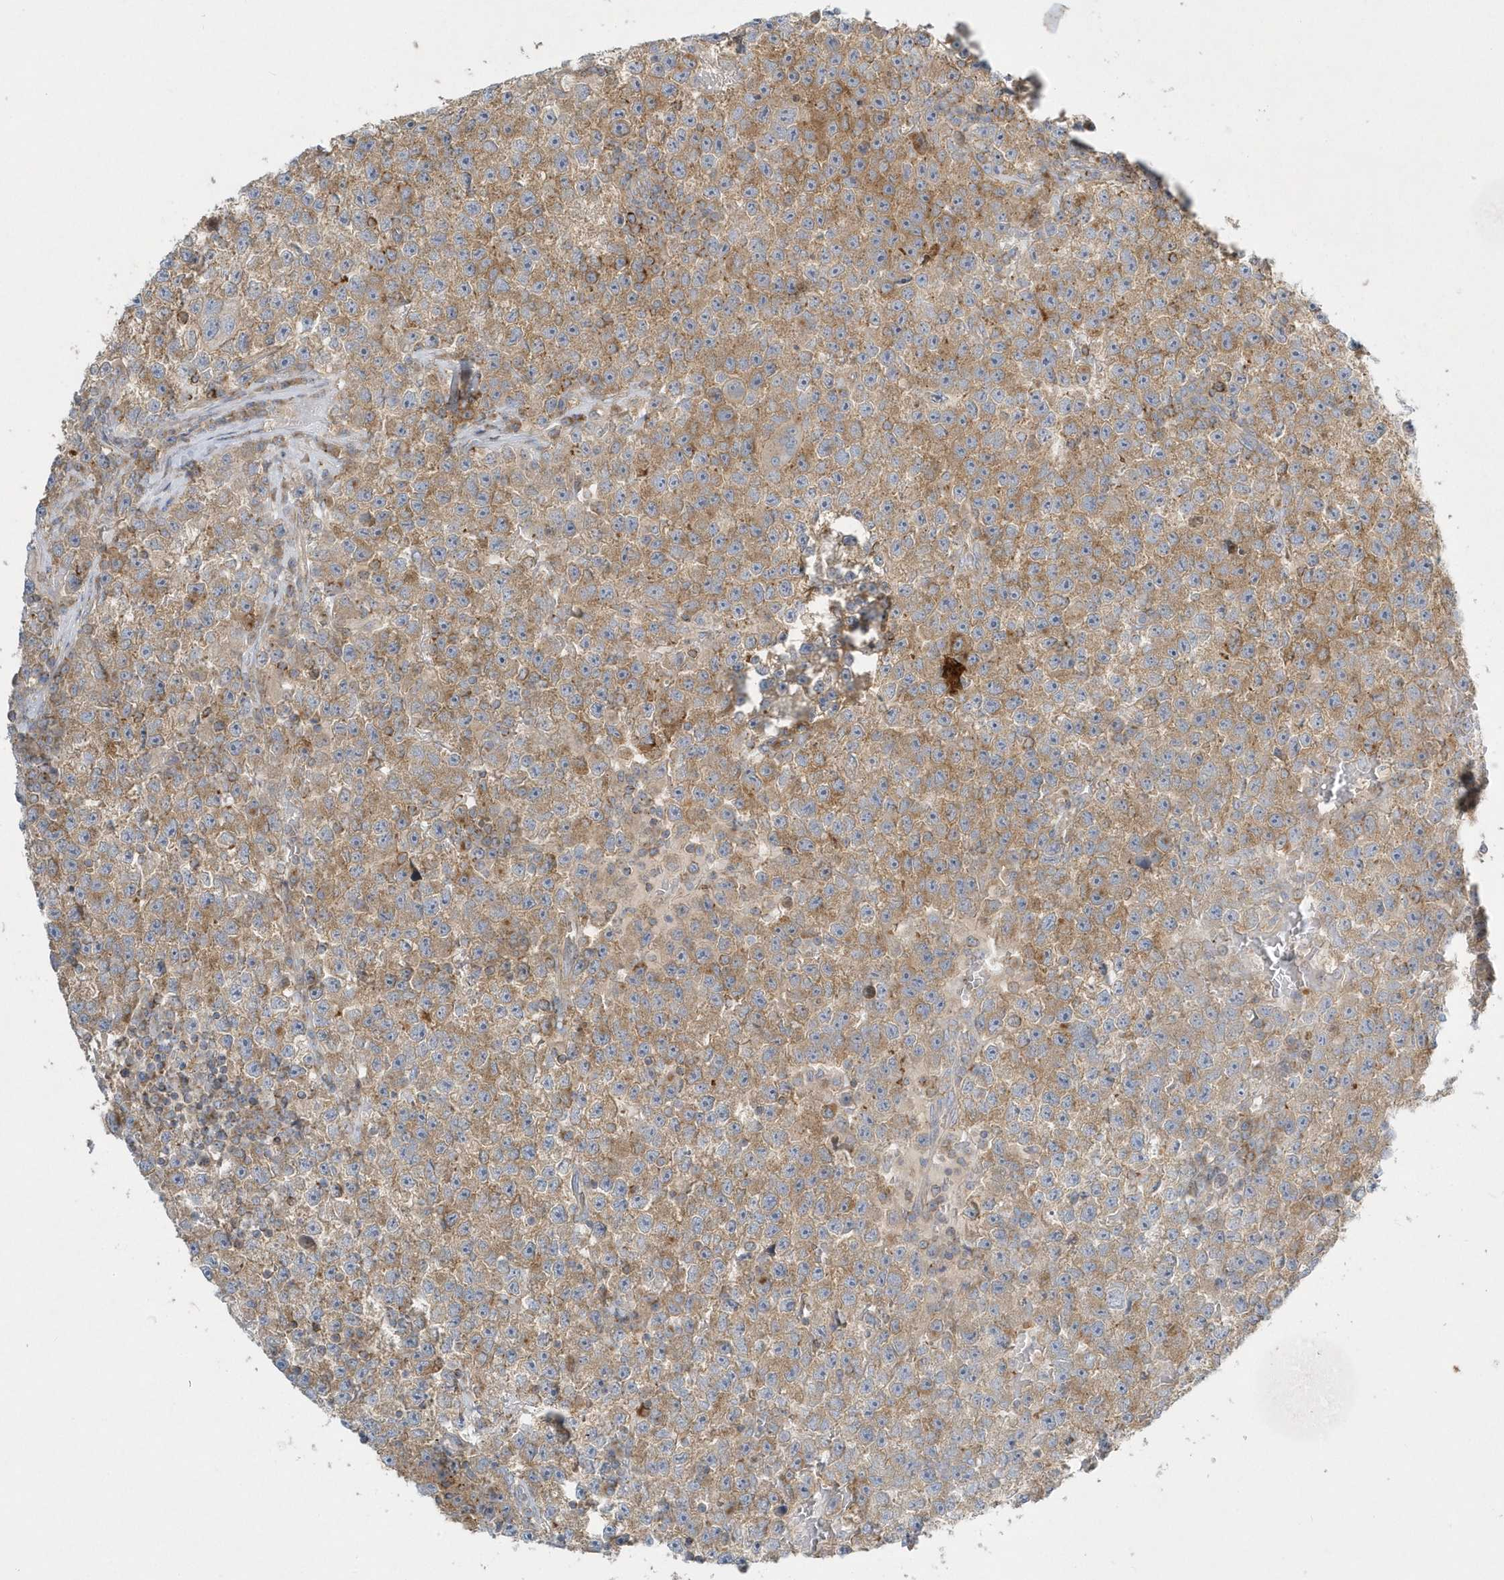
{"staining": {"intensity": "moderate", "quantity": ">75%", "location": "cytoplasmic/membranous"}, "tissue": "testis cancer", "cell_type": "Tumor cells", "image_type": "cancer", "snomed": [{"axis": "morphology", "description": "Seminoma, NOS"}, {"axis": "topography", "description": "Testis"}], "caption": "Tumor cells show medium levels of moderate cytoplasmic/membranous positivity in about >75% of cells in human testis cancer (seminoma).", "gene": "DNAJC18", "patient": {"sex": "male", "age": 22}}